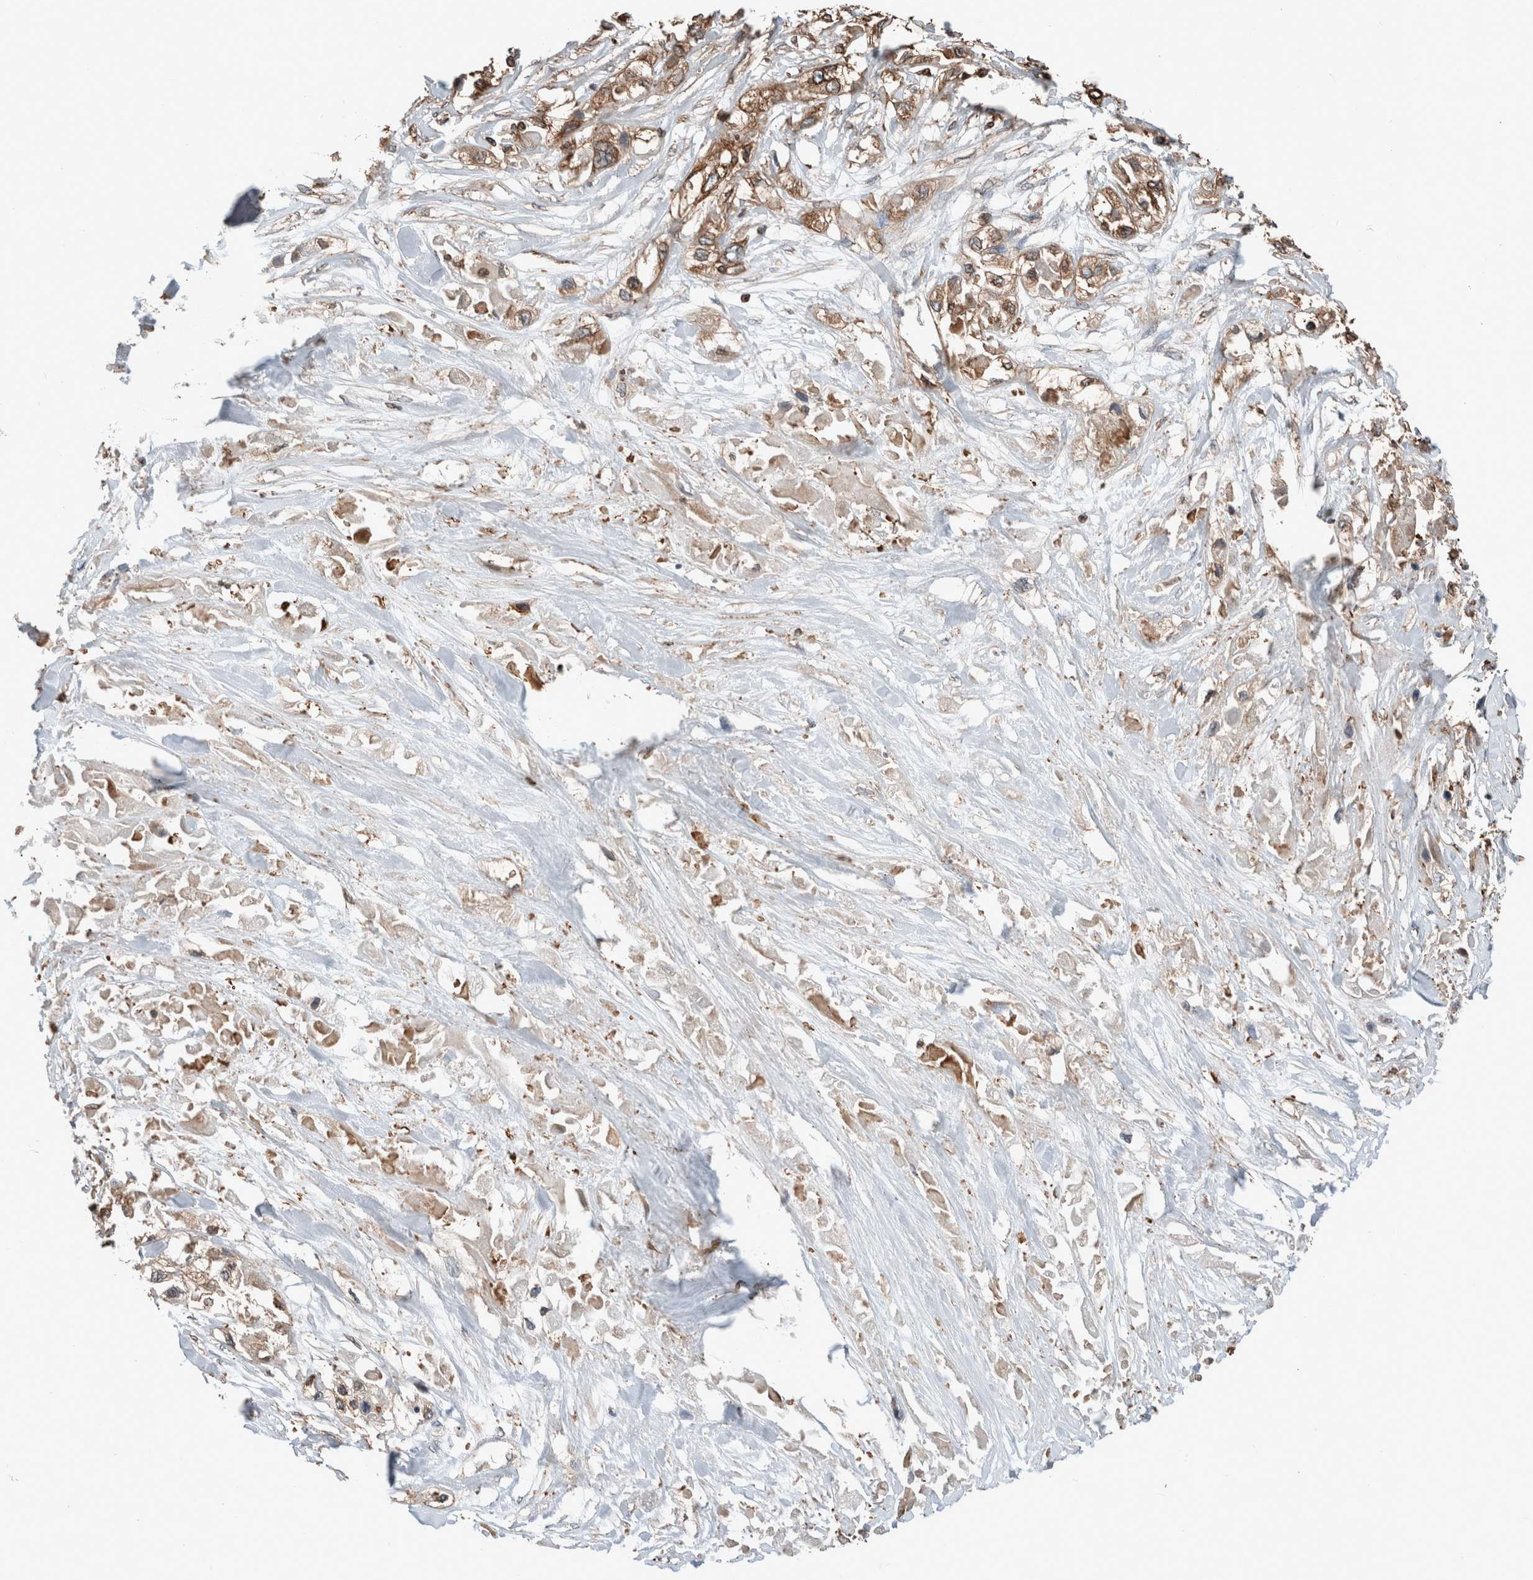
{"staining": {"intensity": "moderate", "quantity": ">75%", "location": "cytoplasmic/membranous"}, "tissue": "pancreatic cancer", "cell_type": "Tumor cells", "image_type": "cancer", "snomed": [{"axis": "morphology", "description": "Adenocarcinoma, NOS"}, {"axis": "topography", "description": "Pancreas"}], "caption": "Adenocarcinoma (pancreatic) stained for a protein reveals moderate cytoplasmic/membranous positivity in tumor cells. Using DAB (brown) and hematoxylin (blue) stains, captured at high magnification using brightfield microscopy.", "gene": "ERAP2", "patient": {"sex": "female", "age": 70}}